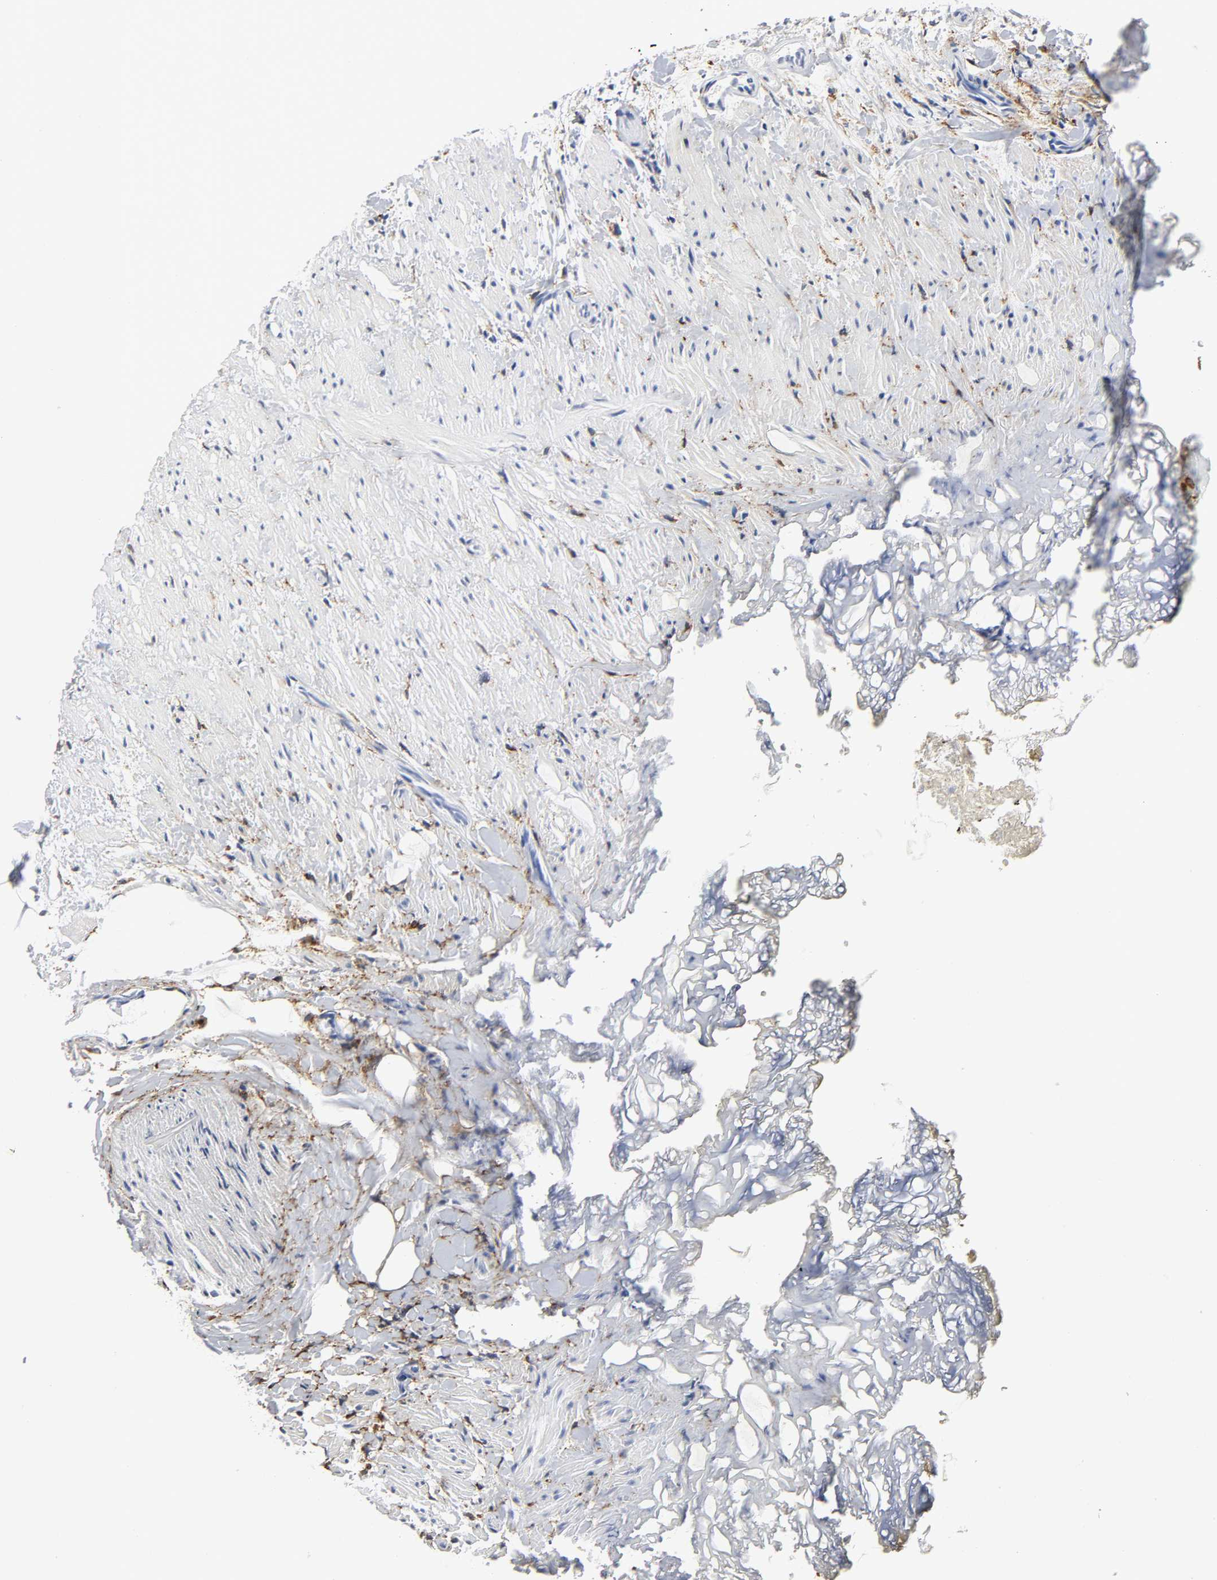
{"staining": {"intensity": "negative", "quantity": "none", "location": "none"}, "tissue": "colorectal cancer", "cell_type": "Tumor cells", "image_type": "cancer", "snomed": [{"axis": "morphology", "description": "Adenocarcinoma, NOS"}, {"axis": "topography", "description": "Colon"}], "caption": "This is an immunohistochemistry (IHC) image of human adenocarcinoma (colorectal). There is no positivity in tumor cells.", "gene": "LRP1", "patient": {"sex": "male", "age": 14}}